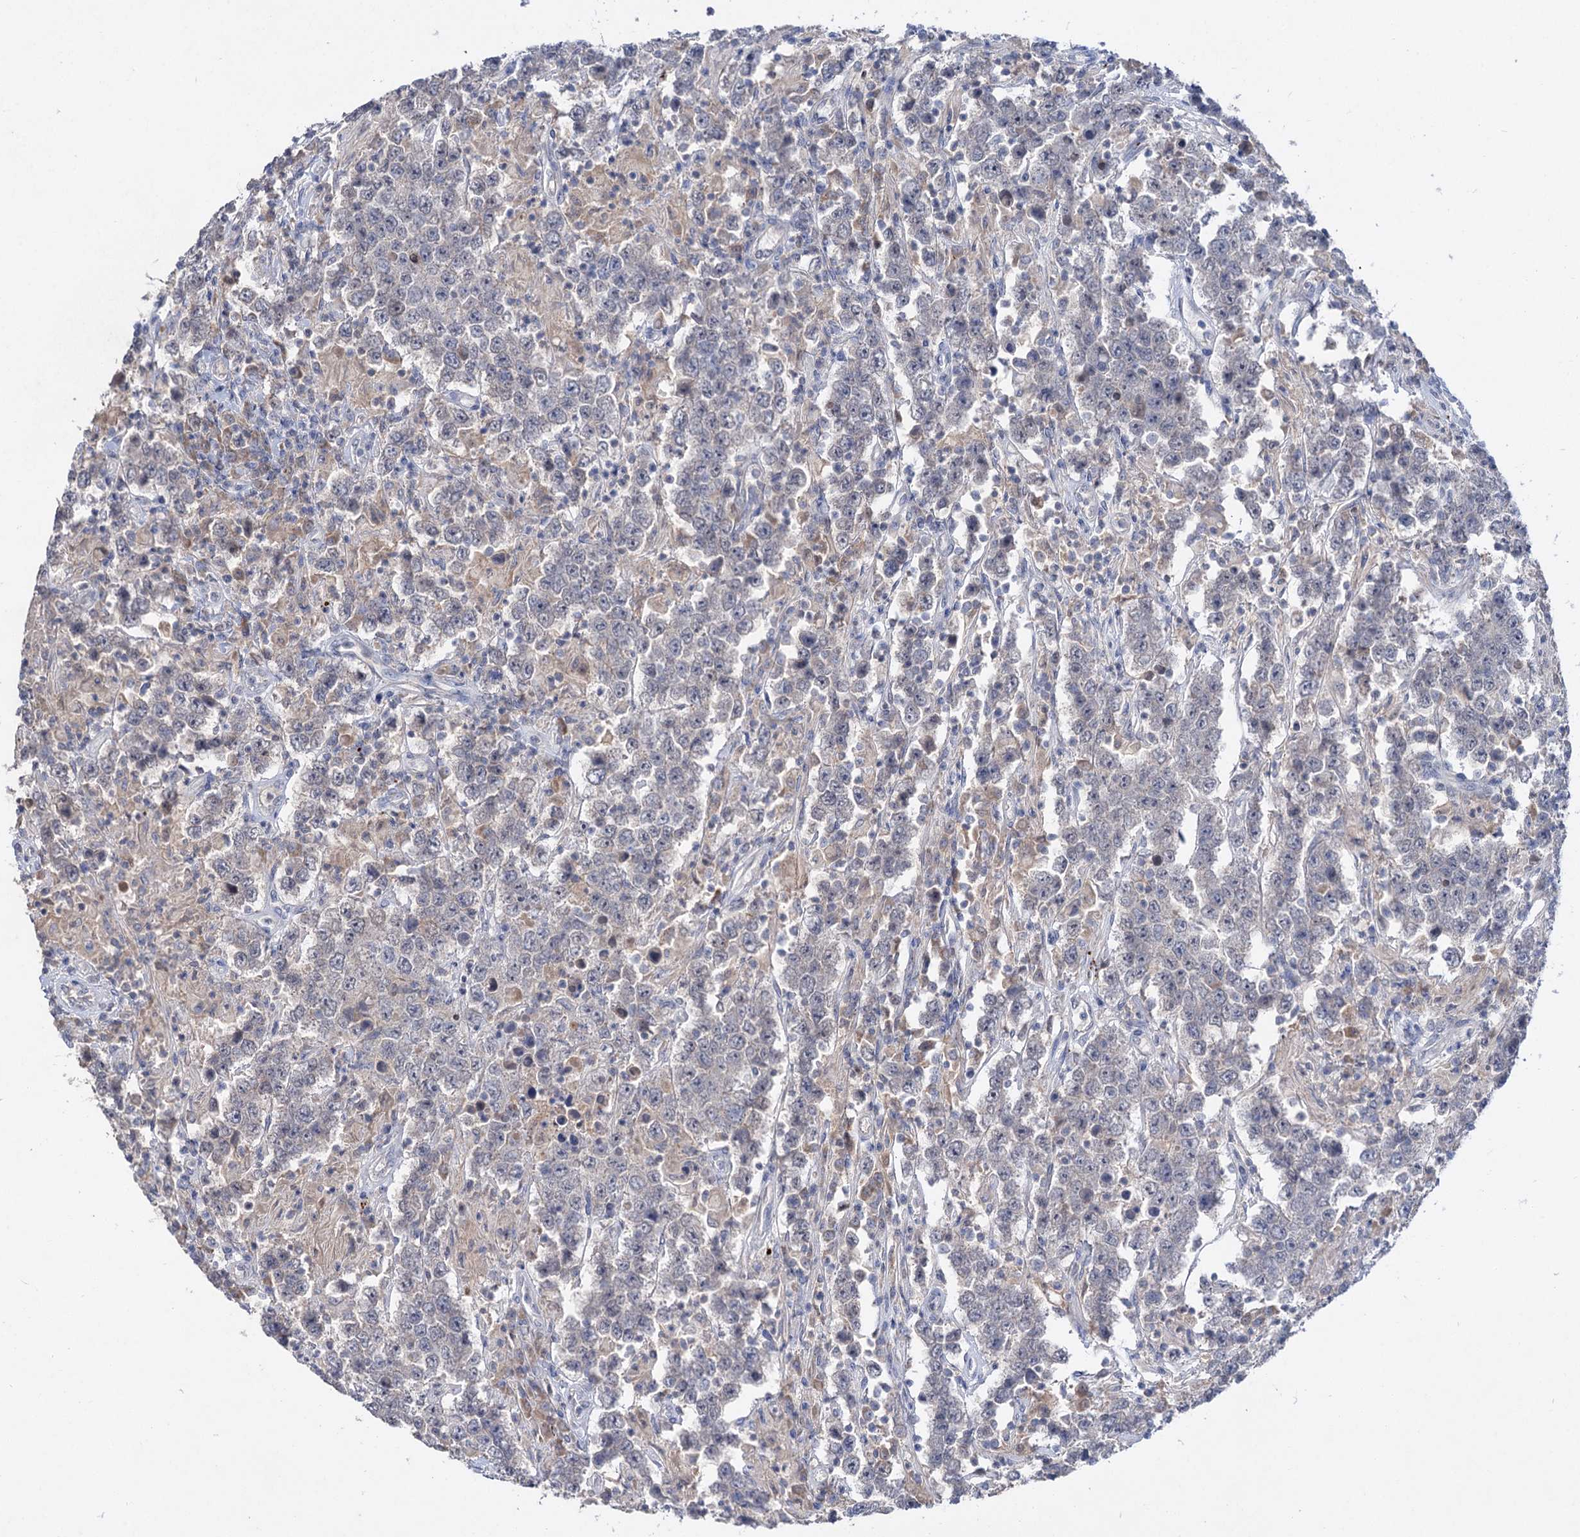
{"staining": {"intensity": "negative", "quantity": "none", "location": "none"}, "tissue": "testis cancer", "cell_type": "Tumor cells", "image_type": "cancer", "snomed": [{"axis": "morphology", "description": "Normal tissue, NOS"}, {"axis": "morphology", "description": "Urothelial carcinoma, High grade"}, {"axis": "morphology", "description": "Seminoma, NOS"}, {"axis": "morphology", "description": "Carcinoma, Embryonal, NOS"}, {"axis": "topography", "description": "Urinary bladder"}, {"axis": "topography", "description": "Testis"}], "caption": "The histopathology image exhibits no staining of tumor cells in testis cancer (seminoma).", "gene": "ATP4A", "patient": {"sex": "male", "age": 41}}